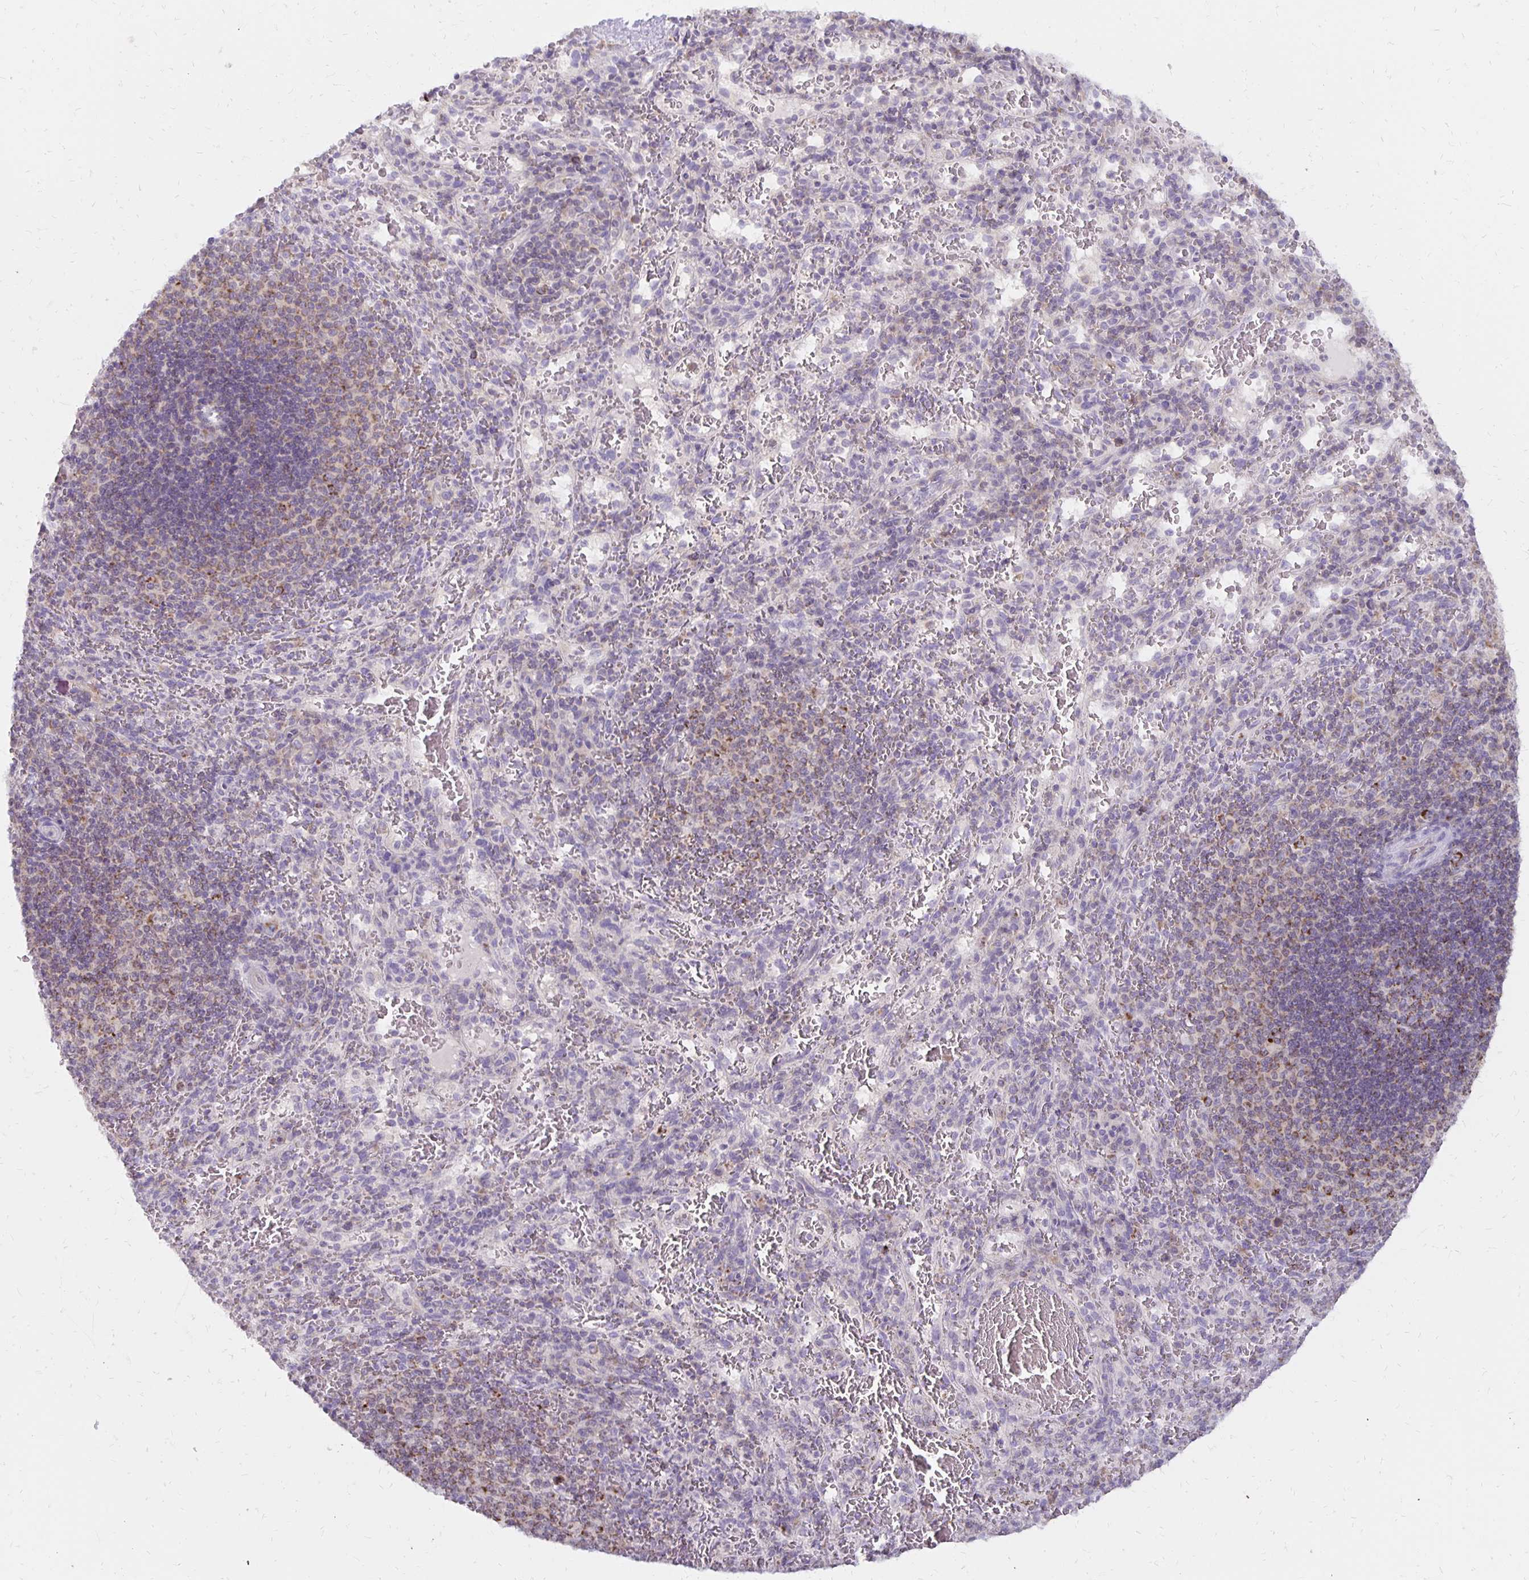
{"staining": {"intensity": "negative", "quantity": "none", "location": "none"}, "tissue": "spleen", "cell_type": "Cells in red pulp", "image_type": "normal", "snomed": [{"axis": "morphology", "description": "Normal tissue, NOS"}, {"axis": "topography", "description": "Spleen"}], "caption": "The micrograph displays no significant positivity in cells in red pulp of spleen. The staining is performed using DAB brown chromogen with nuclei counter-stained in using hematoxylin.", "gene": "IER3", "patient": {"sex": "male", "age": 57}}